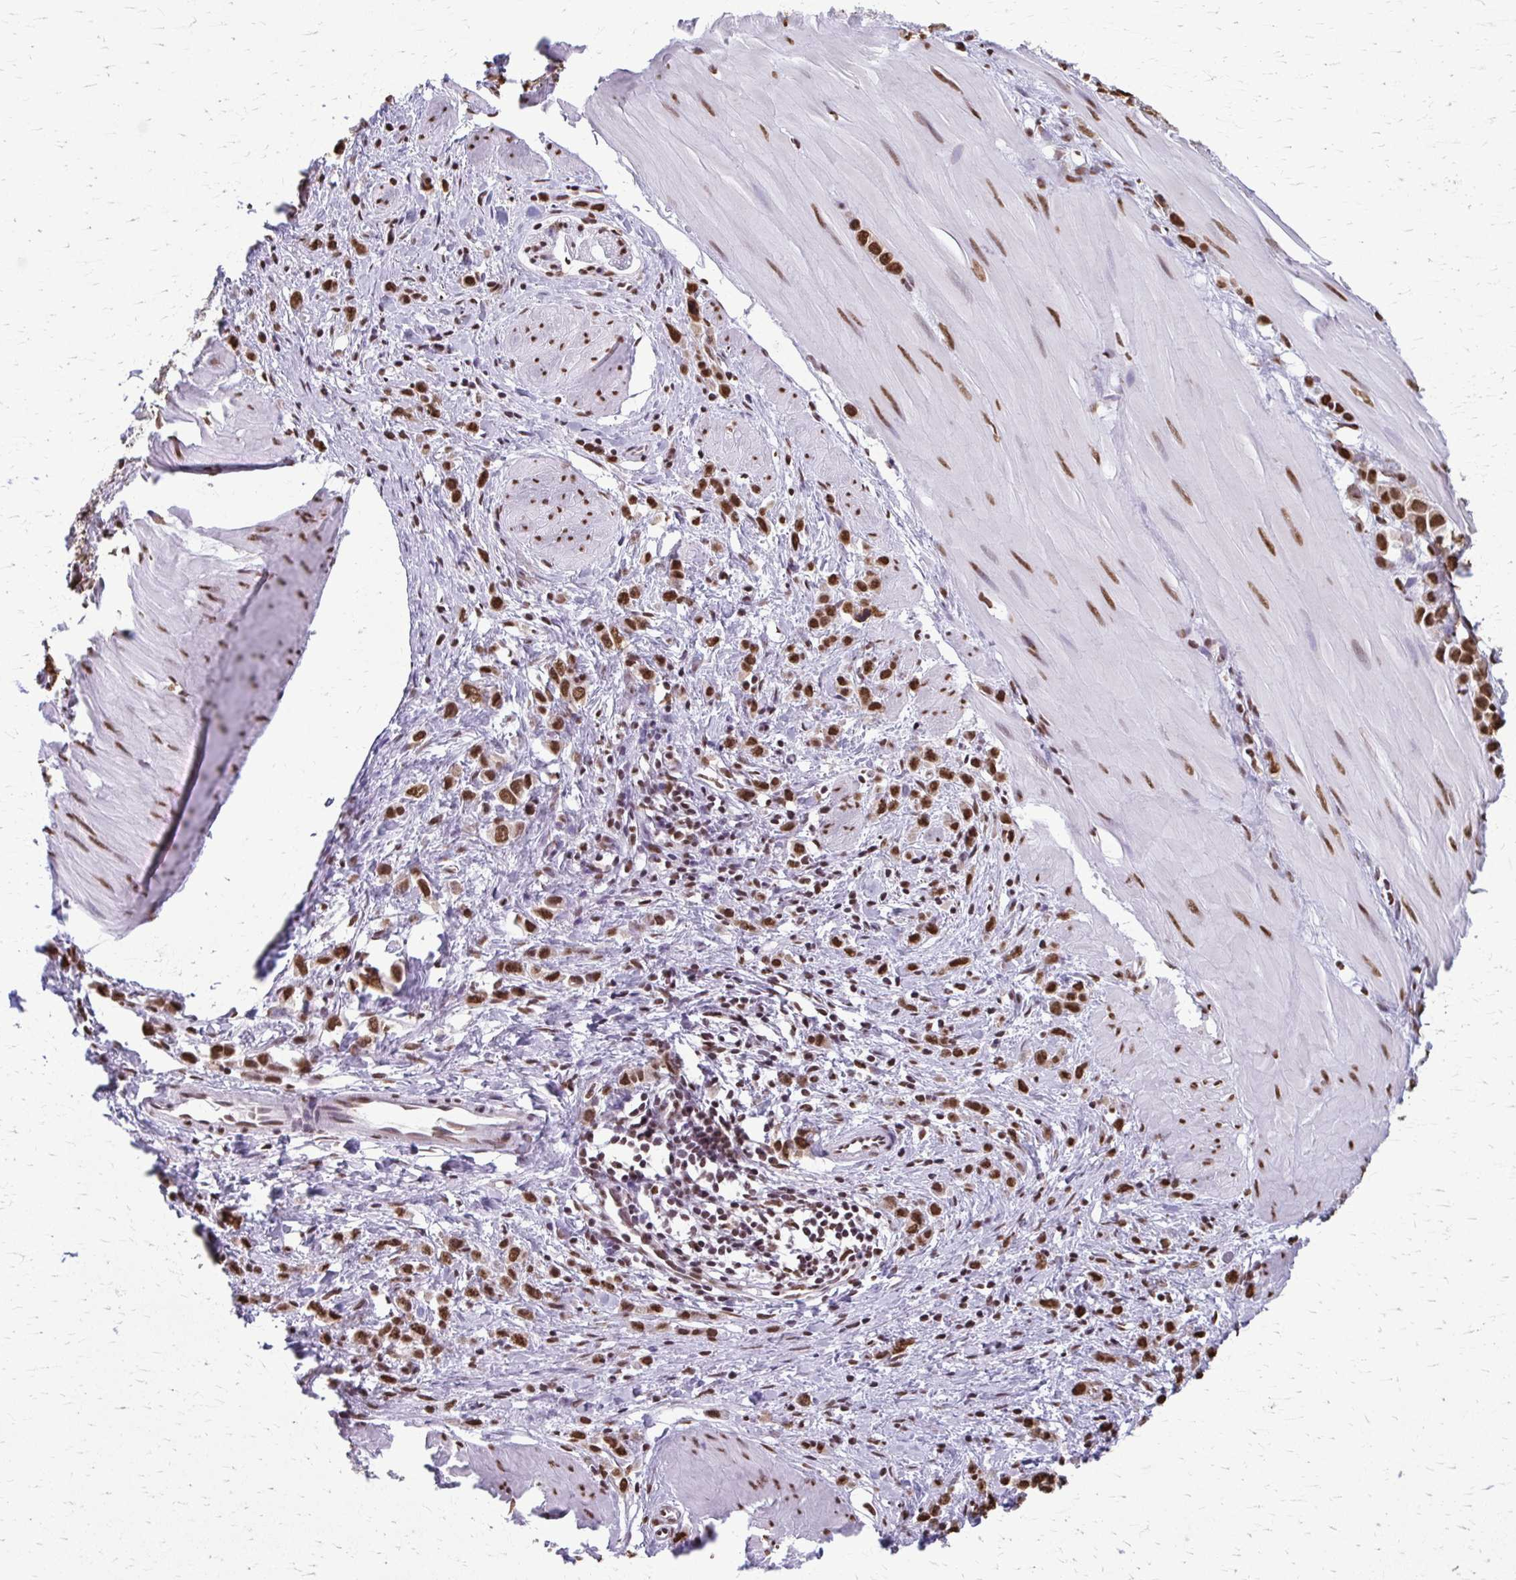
{"staining": {"intensity": "moderate", "quantity": ">75%", "location": "nuclear"}, "tissue": "stomach cancer", "cell_type": "Tumor cells", "image_type": "cancer", "snomed": [{"axis": "morphology", "description": "Adenocarcinoma, NOS"}, {"axis": "topography", "description": "Stomach"}], "caption": "This is an image of immunohistochemistry (IHC) staining of stomach cancer, which shows moderate positivity in the nuclear of tumor cells.", "gene": "SNRPA", "patient": {"sex": "male", "age": 47}}